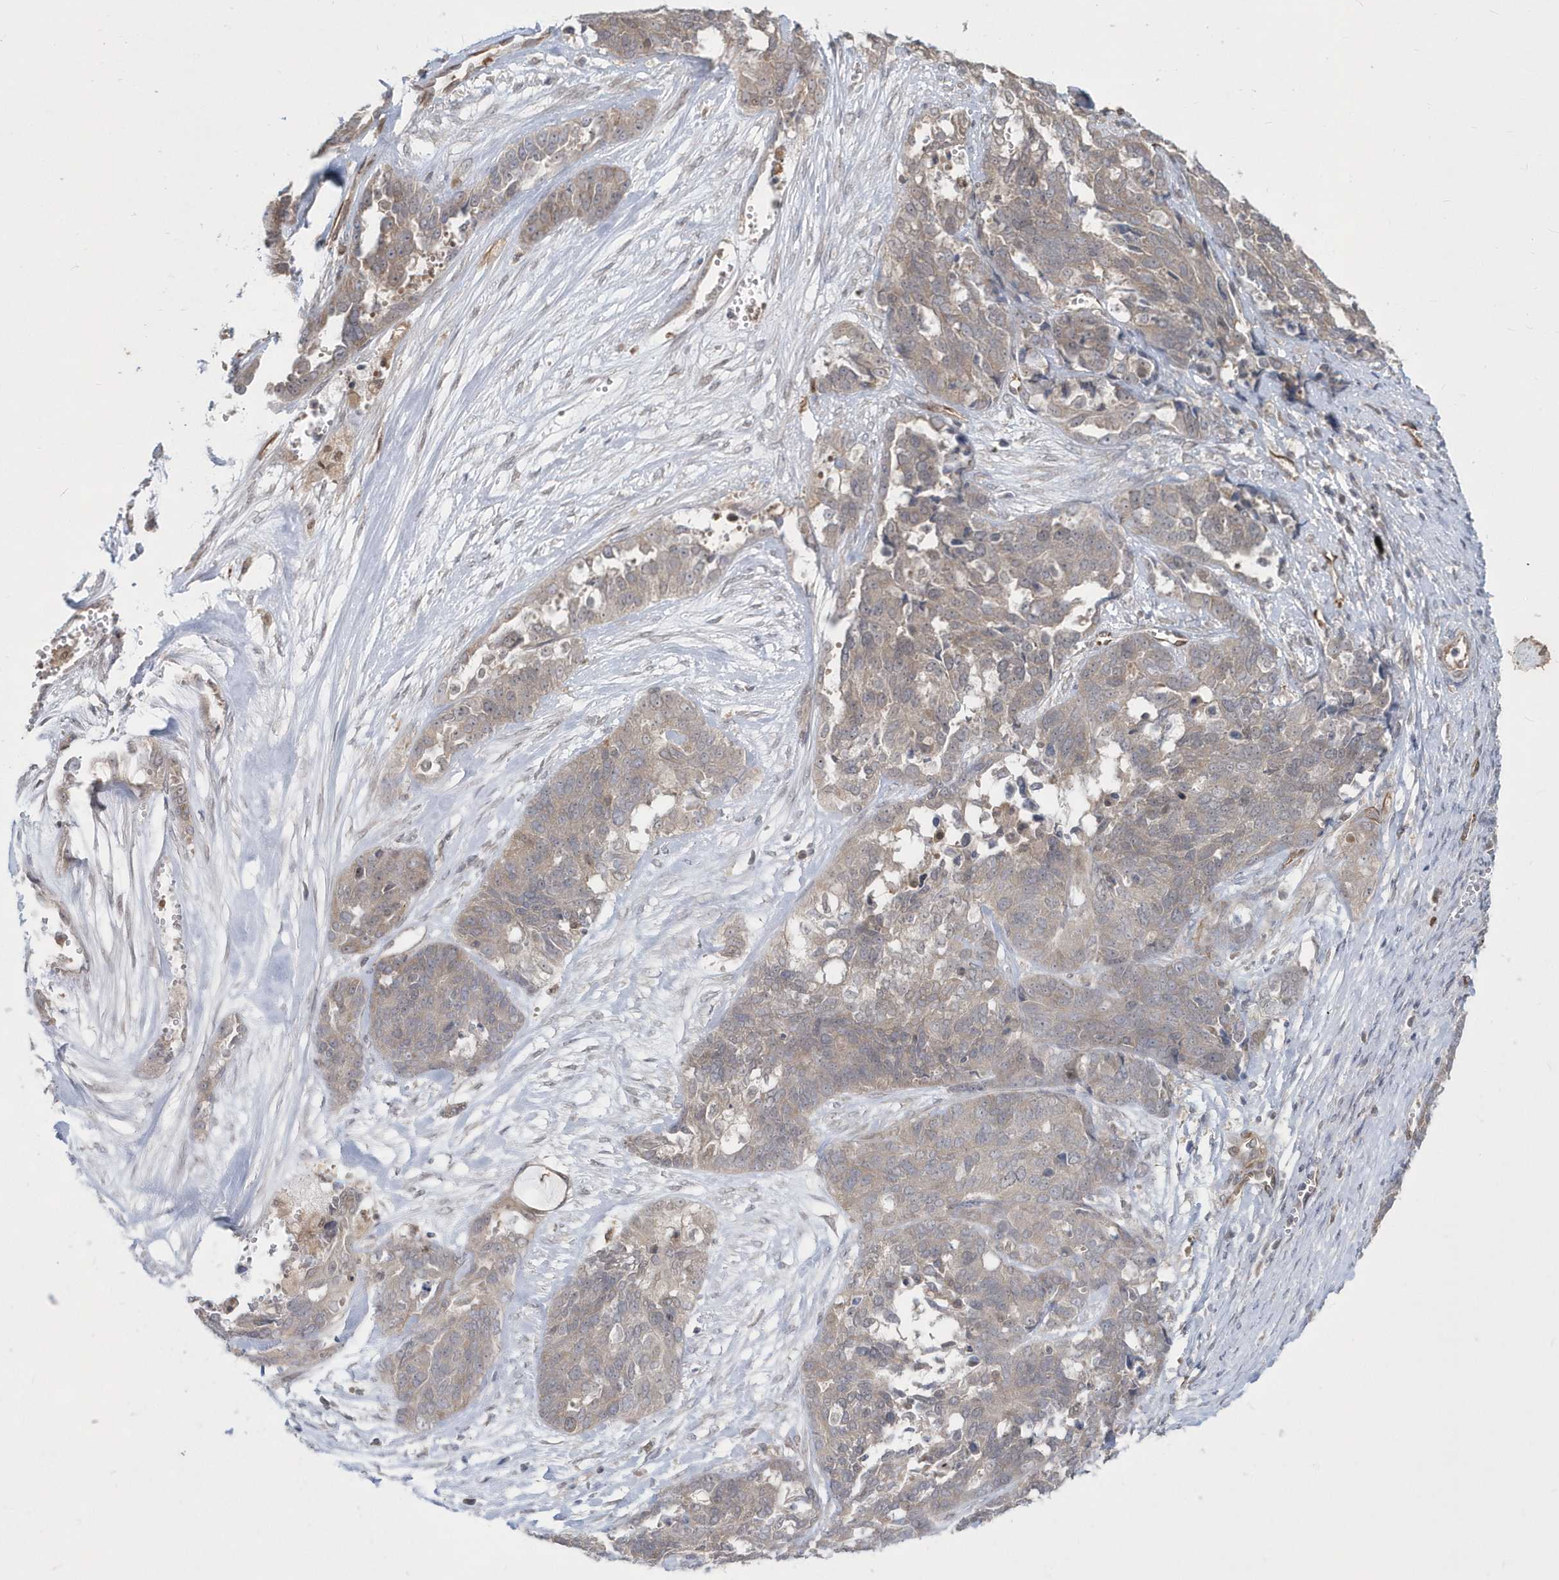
{"staining": {"intensity": "weak", "quantity": "25%-75%", "location": "cytoplasmic/membranous"}, "tissue": "ovarian cancer", "cell_type": "Tumor cells", "image_type": "cancer", "snomed": [{"axis": "morphology", "description": "Cystadenocarcinoma, serous, NOS"}, {"axis": "topography", "description": "Ovary"}], "caption": "Tumor cells exhibit low levels of weak cytoplasmic/membranous positivity in about 25%-75% of cells in human serous cystadenocarcinoma (ovarian). The staining is performed using DAB brown chromogen to label protein expression. The nuclei are counter-stained blue using hematoxylin.", "gene": "DHX57", "patient": {"sex": "female", "age": 44}}